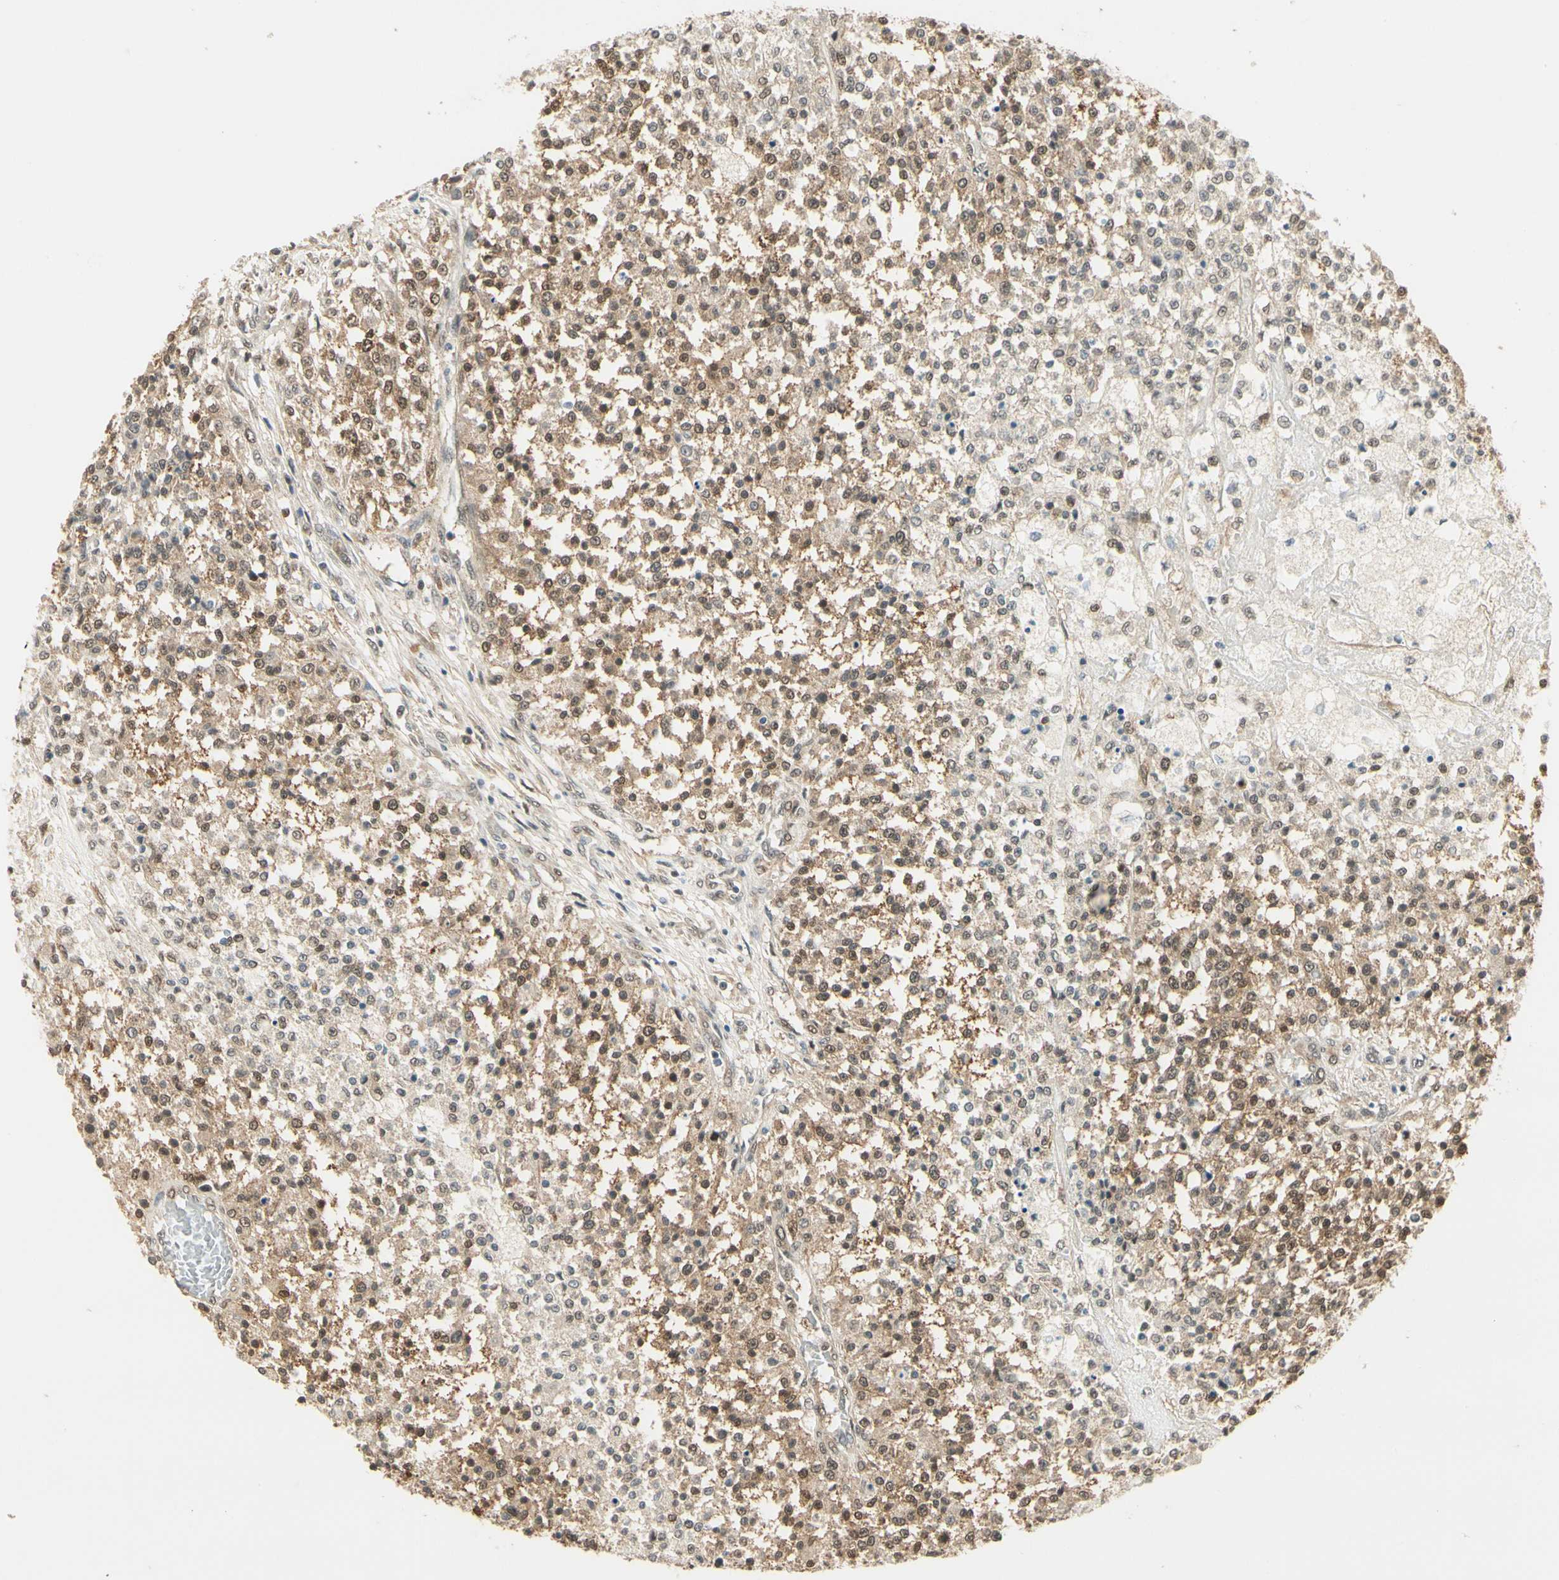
{"staining": {"intensity": "weak", "quantity": "25%-75%", "location": "cytoplasmic/membranous"}, "tissue": "testis cancer", "cell_type": "Tumor cells", "image_type": "cancer", "snomed": [{"axis": "morphology", "description": "Seminoma, NOS"}, {"axis": "topography", "description": "Testis"}], "caption": "This is a photomicrograph of immunohistochemistry (IHC) staining of testis cancer, which shows weak positivity in the cytoplasmic/membranous of tumor cells.", "gene": "IPO5", "patient": {"sex": "male", "age": 59}}